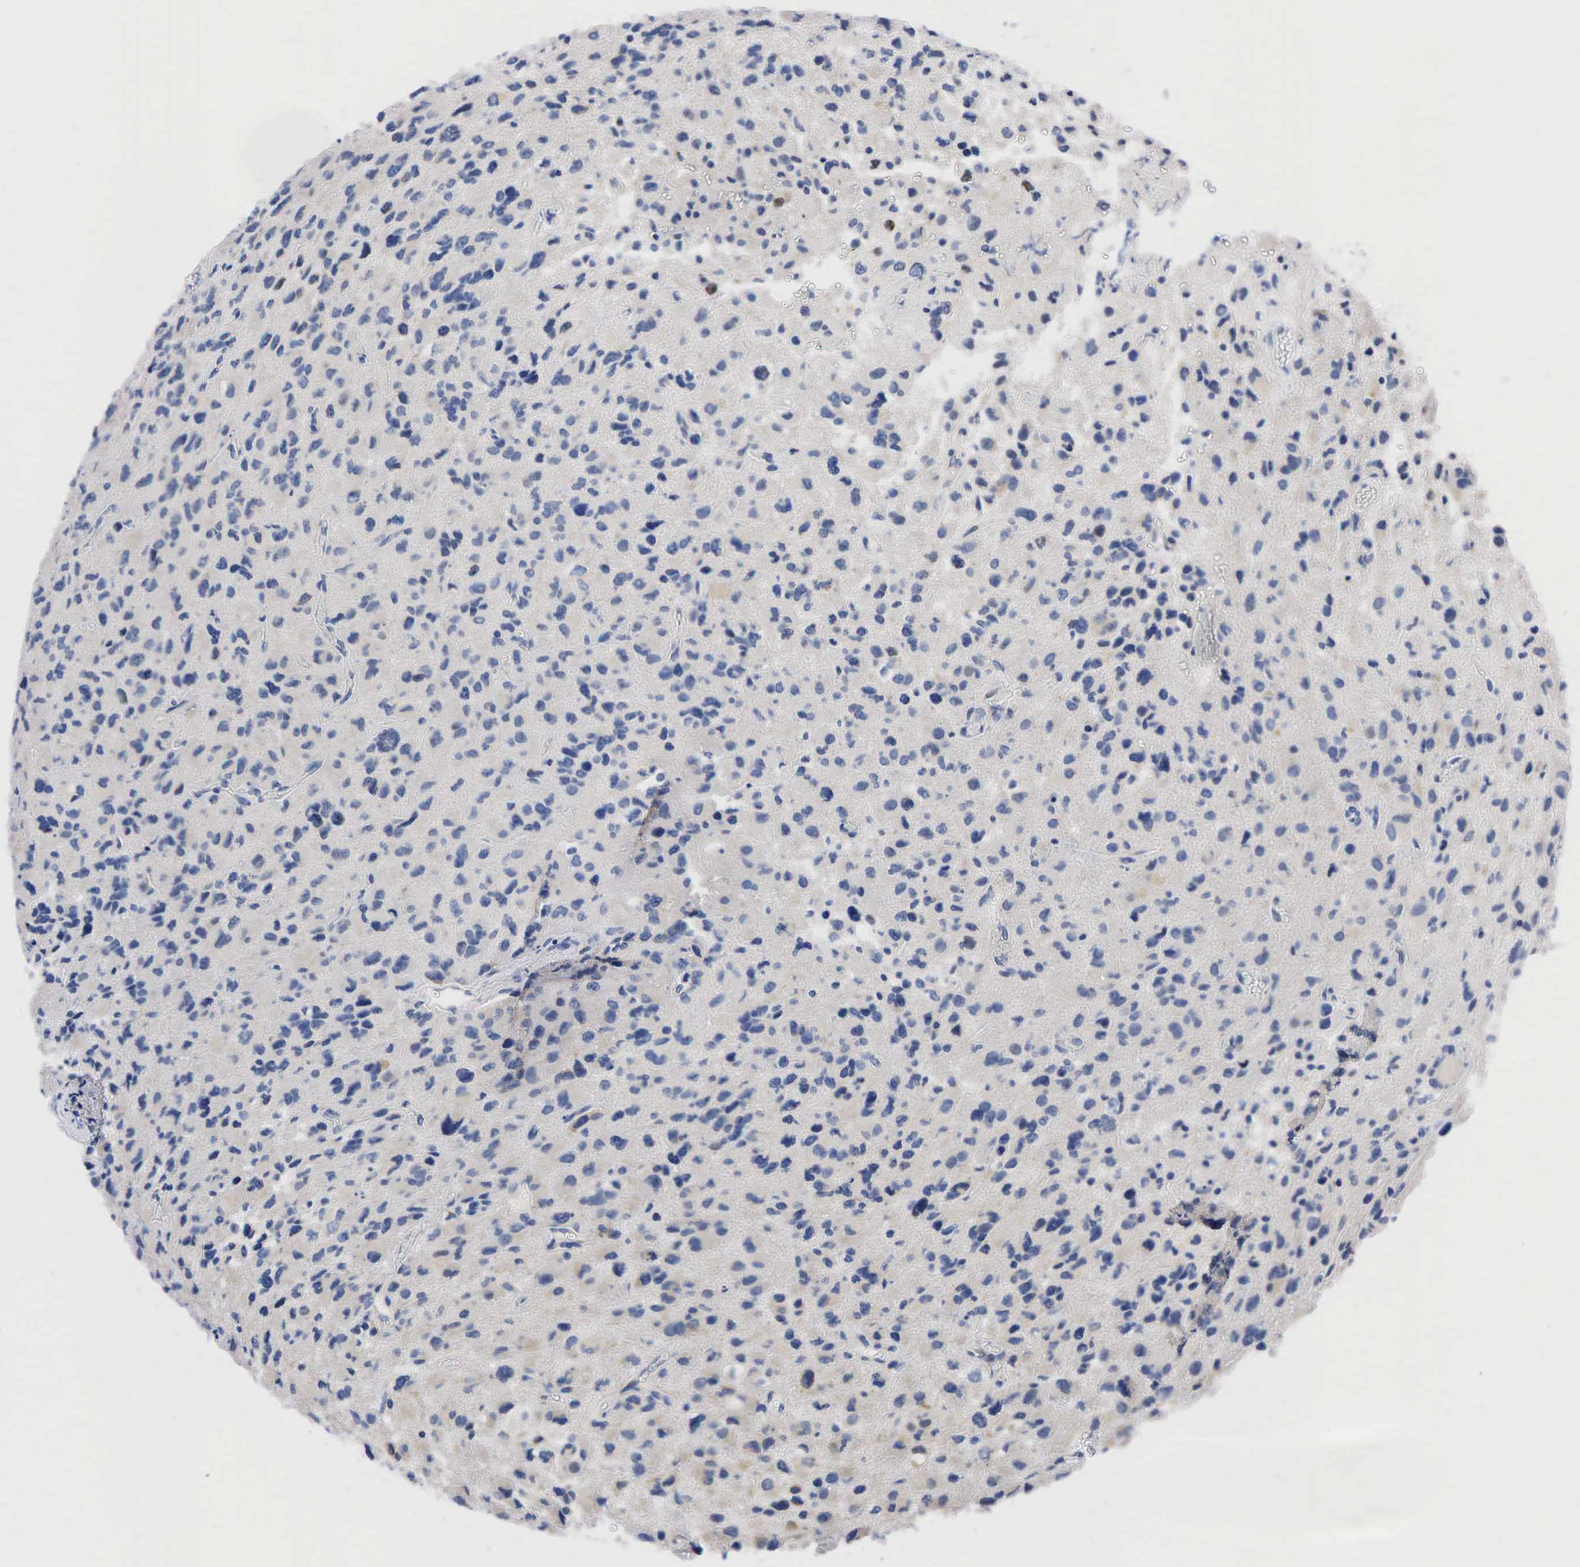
{"staining": {"intensity": "moderate", "quantity": "<25%", "location": "nuclear"}, "tissue": "glioma", "cell_type": "Tumor cells", "image_type": "cancer", "snomed": [{"axis": "morphology", "description": "Glioma, malignant, High grade"}, {"axis": "topography", "description": "Brain"}], "caption": "Immunohistochemical staining of human malignant high-grade glioma shows moderate nuclear protein expression in about <25% of tumor cells. (brown staining indicates protein expression, while blue staining denotes nuclei).", "gene": "PGR", "patient": {"sex": "male", "age": 69}}